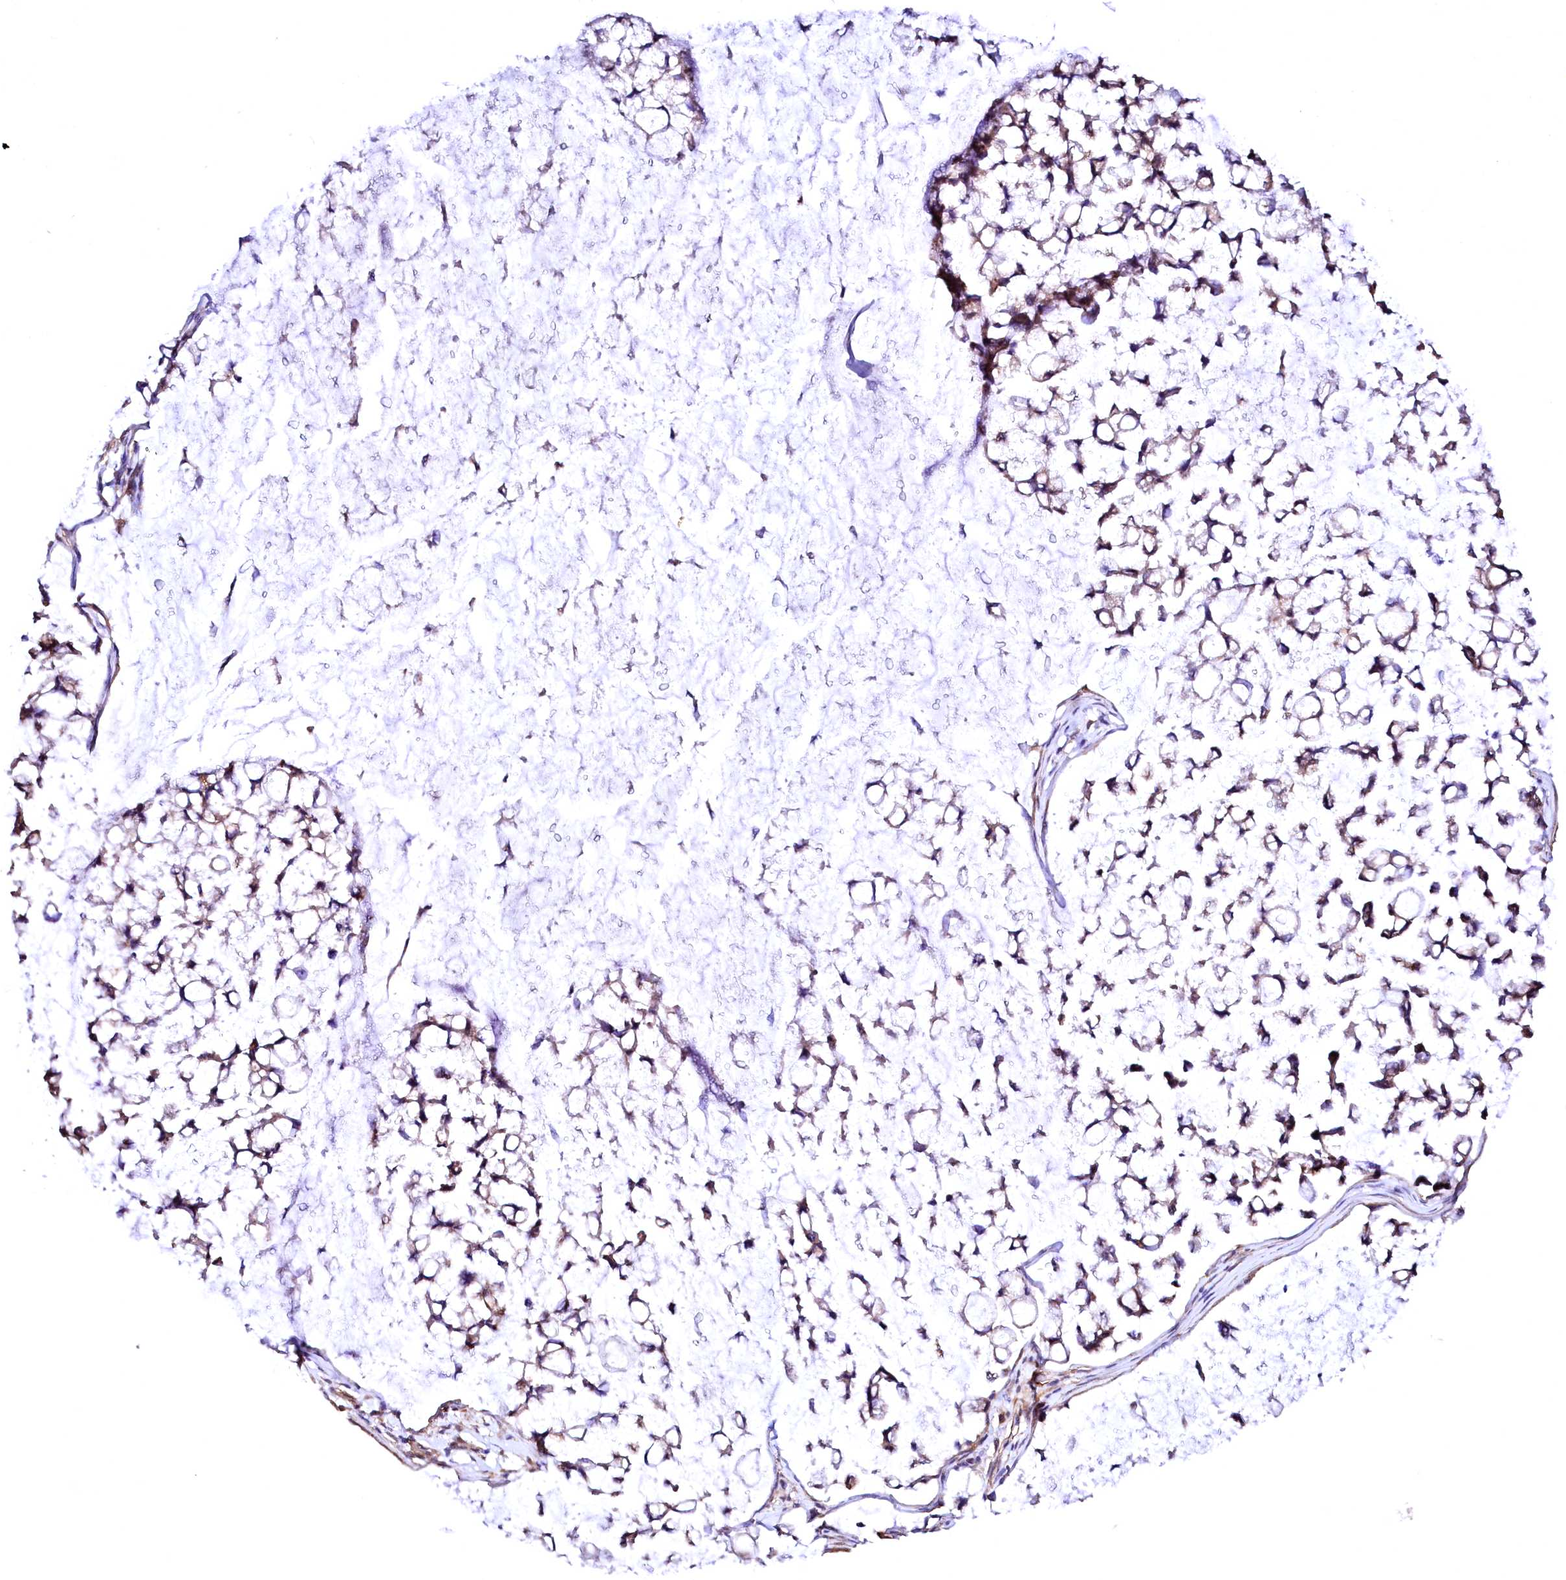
{"staining": {"intensity": "moderate", "quantity": "25%-75%", "location": "cytoplasmic/membranous"}, "tissue": "stomach cancer", "cell_type": "Tumor cells", "image_type": "cancer", "snomed": [{"axis": "morphology", "description": "Adenocarcinoma, NOS"}, {"axis": "topography", "description": "Stomach, lower"}], "caption": "Stomach cancer tissue exhibits moderate cytoplasmic/membranous expression in about 25%-75% of tumor cells, visualized by immunohistochemistry. Immunohistochemistry (ihc) stains the protein of interest in brown and the nuclei are stained blue.", "gene": "GPR176", "patient": {"sex": "male", "age": 67}}